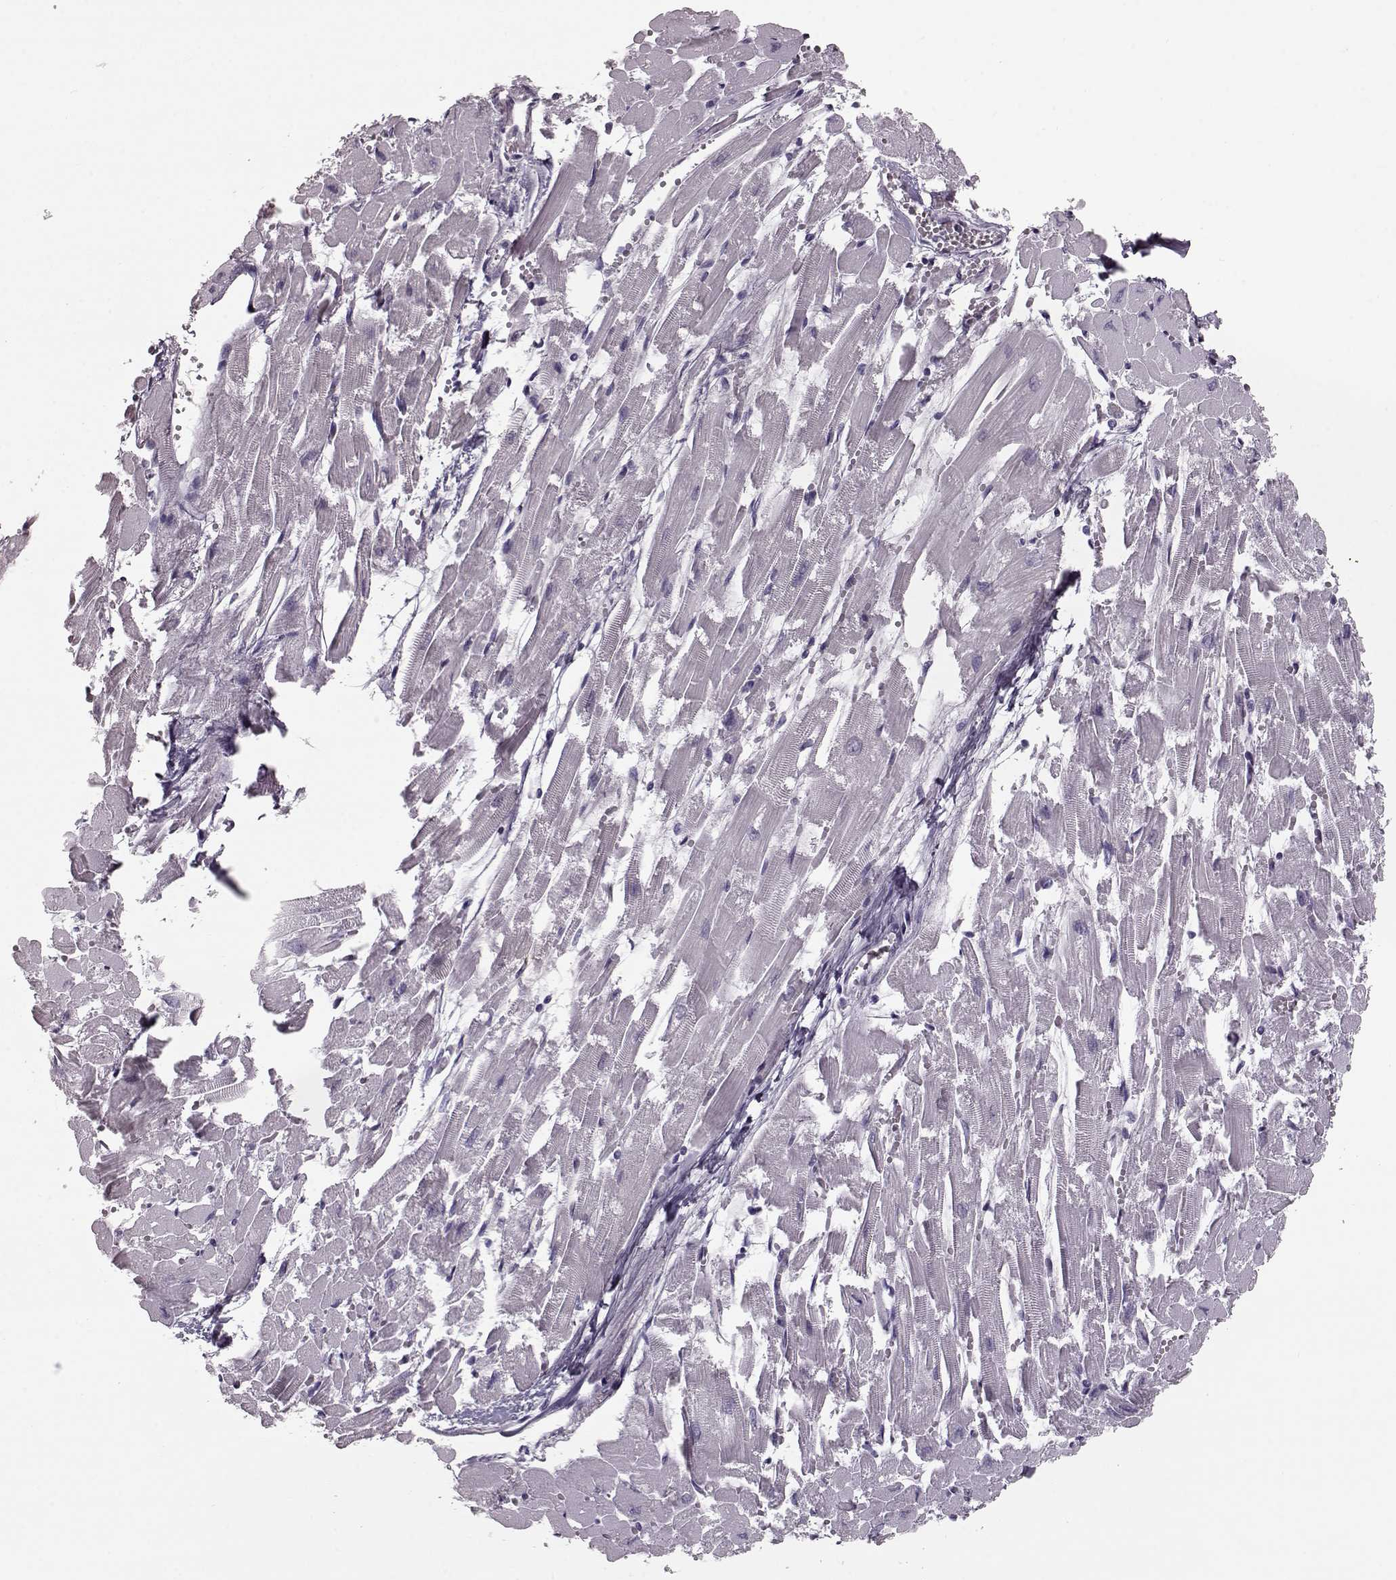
{"staining": {"intensity": "negative", "quantity": "none", "location": "none"}, "tissue": "heart muscle", "cell_type": "Cardiomyocytes", "image_type": "normal", "snomed": [{"axis": "morphology", "description": "Normal tissue, NOS"}, {"axis": "topography", "description": "Heart"}], "caption": "This histopathology image is of normal heart muscle stained with immunohistochemistry (IHC) to label a protein in brown with the nuclei are counter-stained blue. There is no staining in cardiomyocytes.", "gene": "CCL19", "patient": {"sex": "female", "age": 52}}